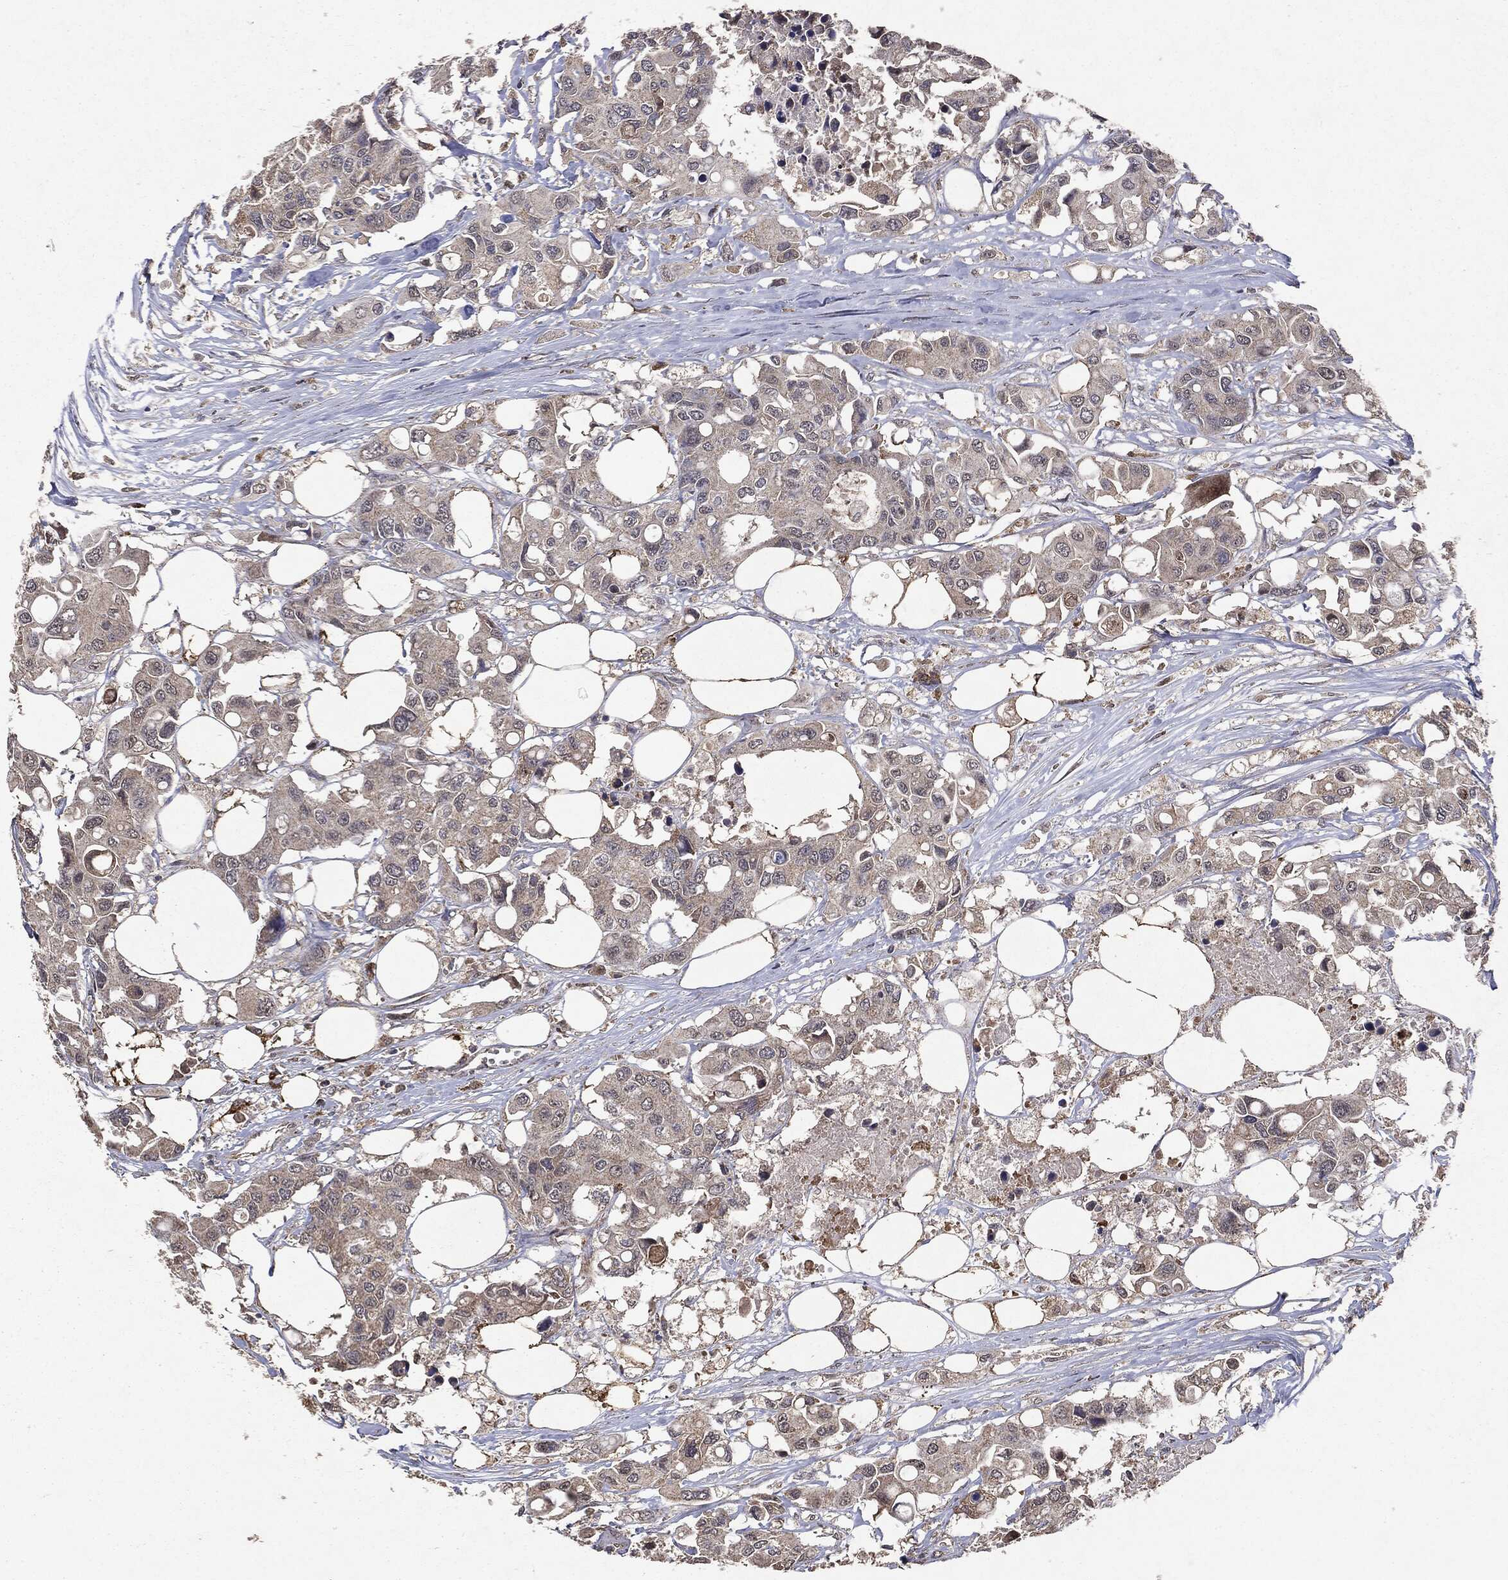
{"staining": {"intensity": "negative", "quantity": "none", "location": "none"}, "tissue": "colorectal cancer", "cell_type": "Tumor cells", "image_type": "cancer", "snomed": [{"axis": "morphology", "description": "Adenocarcinoma, NOS"}, {"axis": "topography", "description": "Colon"}], "caption": "Micrograph shows no protein expression in tumor cells of adenocarcinoma (colorectal) tissue.", "gene": "PTEN", "patient": {"sex": "male", "age": 77}}